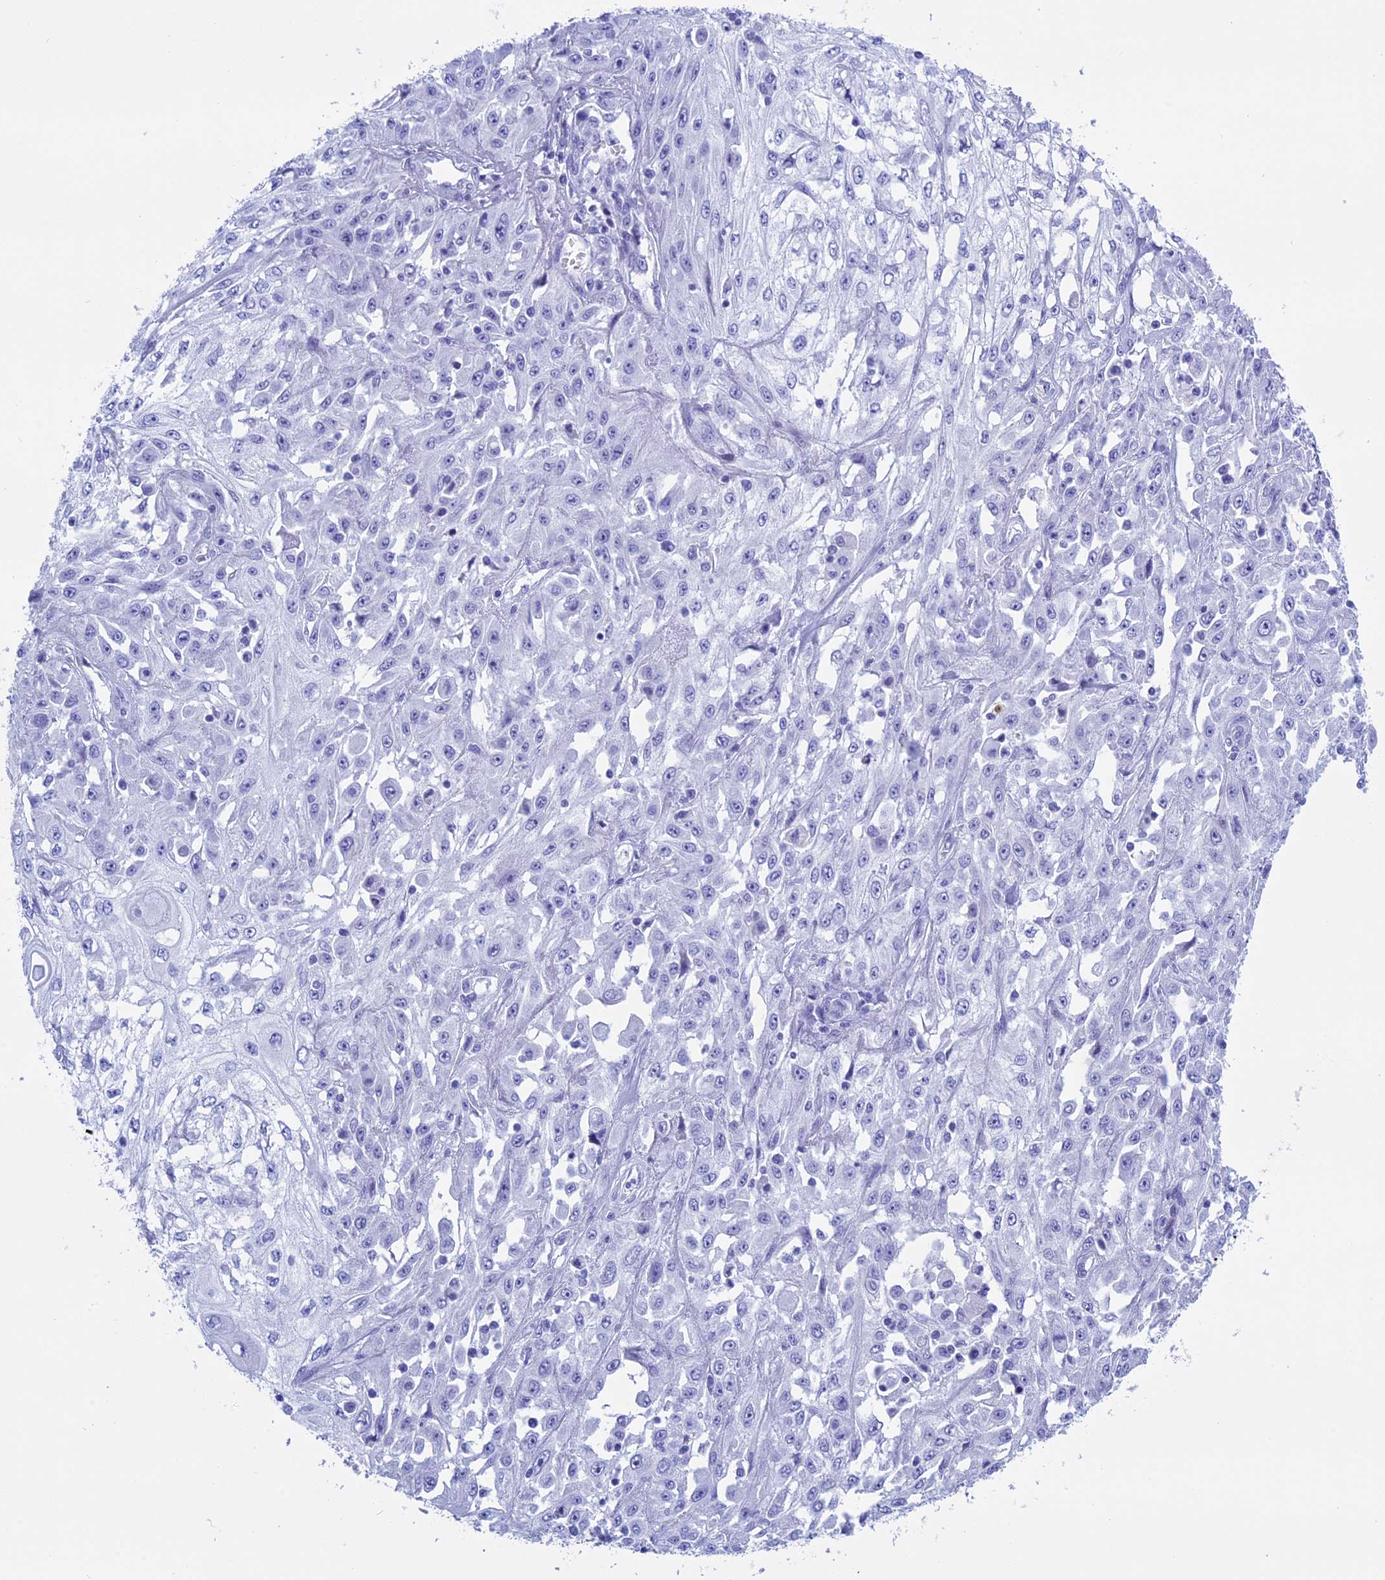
{"staining": {"intensity": "negative", "quantity": "none", "location": "none"}, "tissue": "skin cancer", "cell_type": "Tumor cells", "image_type": "cancer", "snomed": [{"axis": "morphology", "description": "Squamous cell carcinoma, NOS"}, {"axis": "morphology", "description": "Squamous cell carcinoma, metastatic, NOS"}, {"axis": "topography", "description": "Skin"}, {"axis": "topography", "description": "Lymph node"}], "caption": "Image shows no protein expression in tumor cells of skin cancer (metastatic squamous cell carcinoma) tissue.", "gene": "KCTD21", "patient": {"sex": "male", "age": 75}}